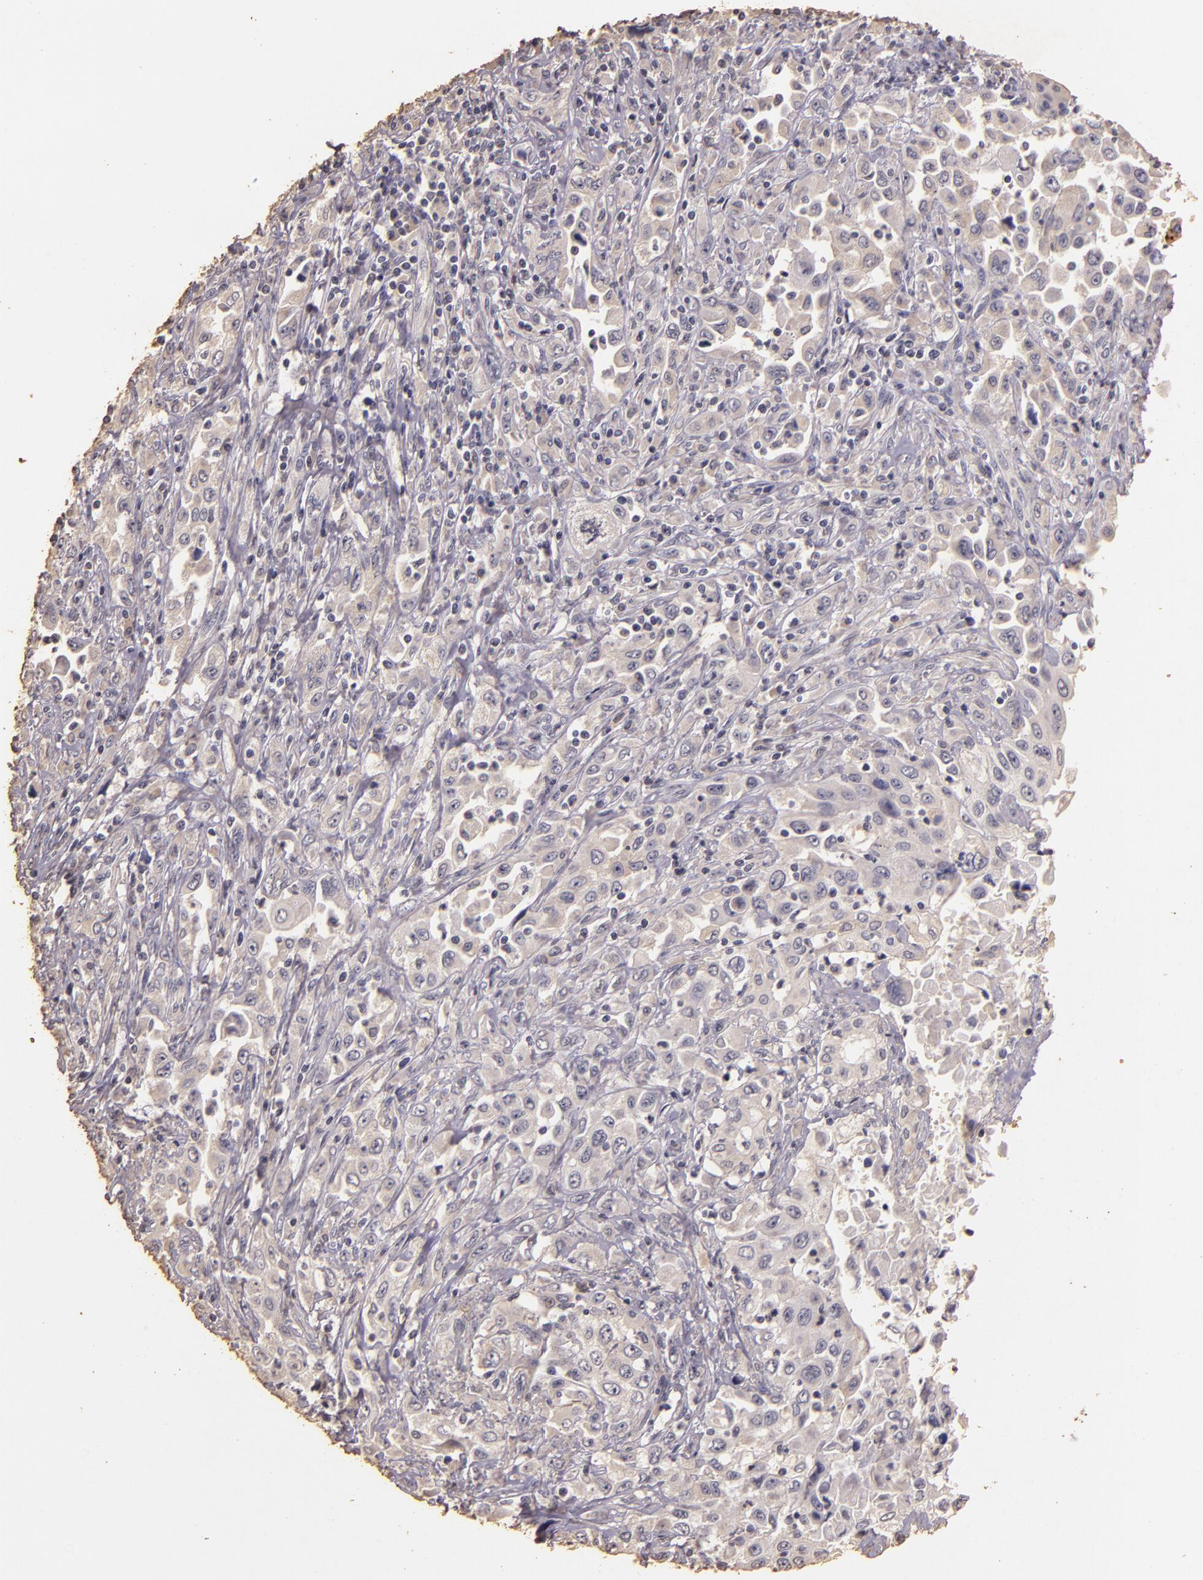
{"staining": {"intensity": "negative", "quantity": "none", "location": "none"}, "tissue": "pancreatic cancer", "cell_type": "Tumor cells", "image_type": "cancer", "snomed": [{"axis": "morphology", "description": "Adenocarcinoma, NOS"}, {"axis": "topography", "description": "Pancreas"}], "caption": "High power microscopy micrograph of an immunohistochemistry (IHC) micrograph of pancreatic cancer, revealing no significant positivity in tumor cells.", "gene": "BCL2L13", "patient": {"sex": "male", "age": 70}}